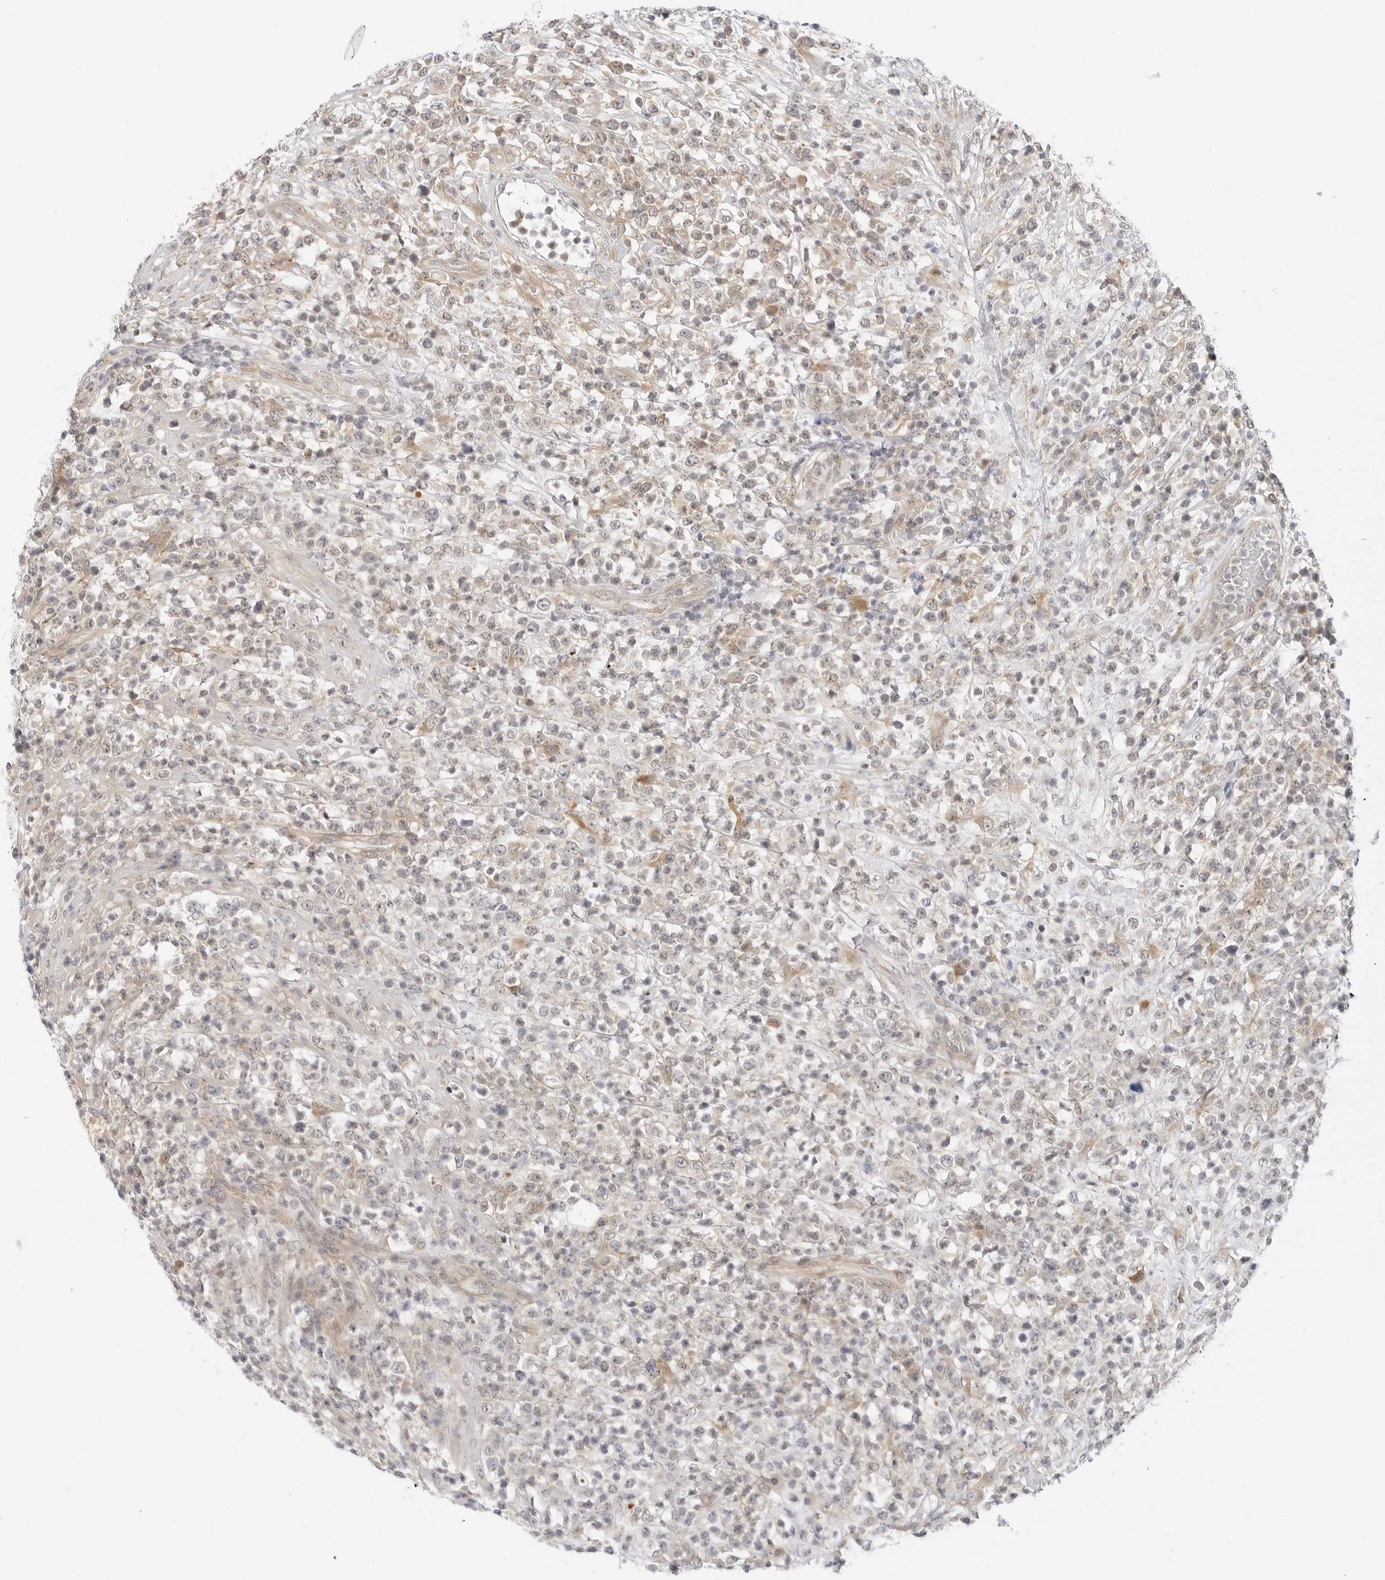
{"staining": {"intensity": "weak", "quantity": "<25%", "location": "cytoplasmic/membranous"}, "tissue": "lymphoma", "cell_type": "Tumor cells", "image_type": "cancer", "snomed": [{"axis": "morphology", "description": "Malignant lymphoma, non-Hodgkin's type, High grade"}, {"axis": "topography", "description": "Colon"}], "caption": "This is an immunohistochemistry histopathology image of high-grade malignant lymphoma, non-Hodgkin's type. There is no expression in tumor cells.", "gene": "TCP1", "patient": {"sex": "female", "age": 53}}